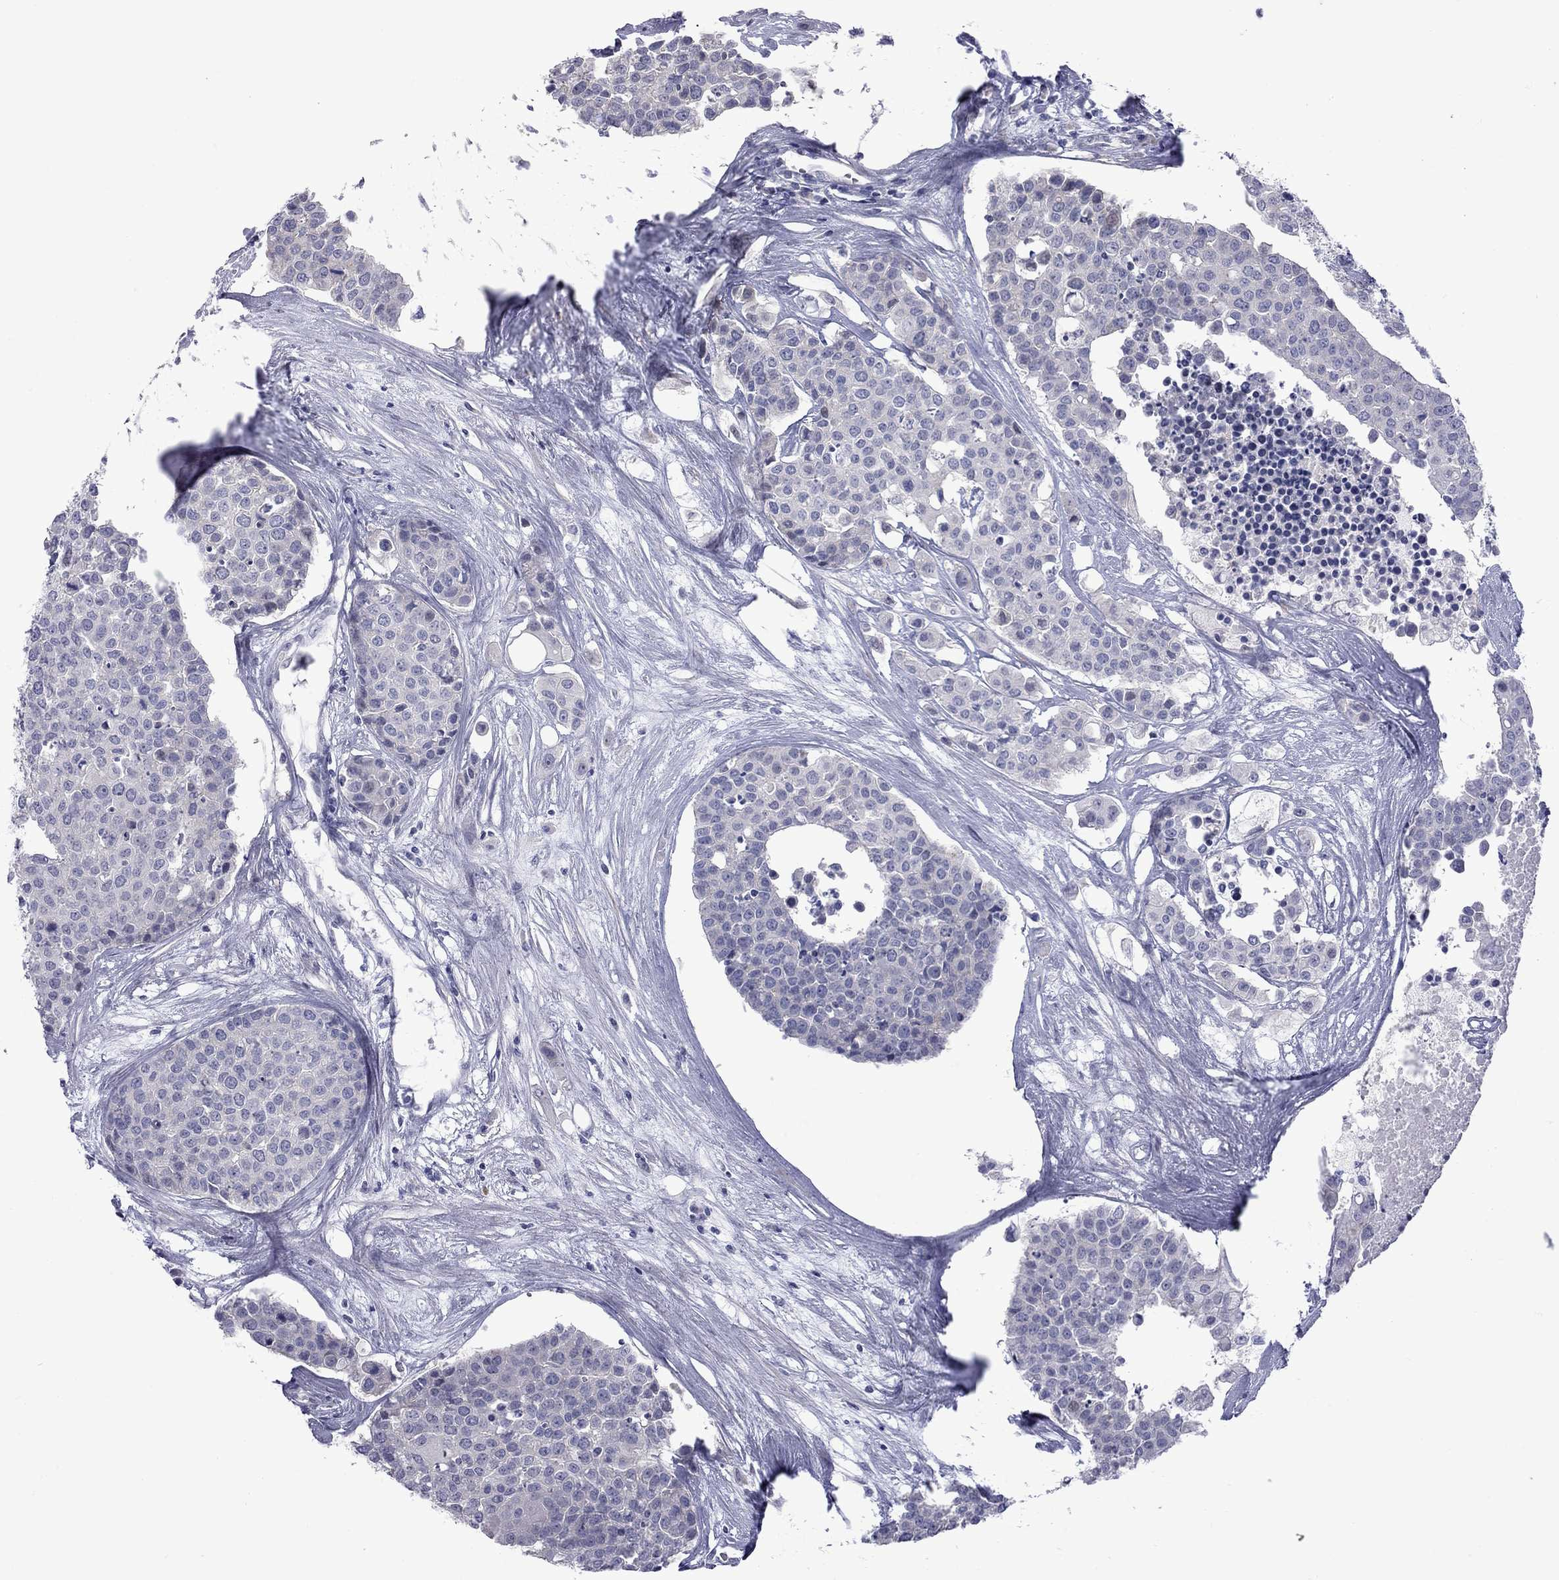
{"staining": {"intensity": "negative", "quantity": "none", "location": "none"}, "tissue": "carcinoid", "cell_type": "Tumor cells", "image_type": "cancer", "snomed": [{"axis": "morphology", "description": "Carcinoid, malignant, NOS"}, {"axis": "topography", "description": "Colon"}], "caption": "The immunohistochemistry micrograph has no significant expression in tumor cells of carcinoid tissue. (DAB (3,3'-diaminobenzidine) immunohistochemistry with hematoxylin counter stain).", "gene": "NRARP", "patient": {"sex": "male", "age": 81}}